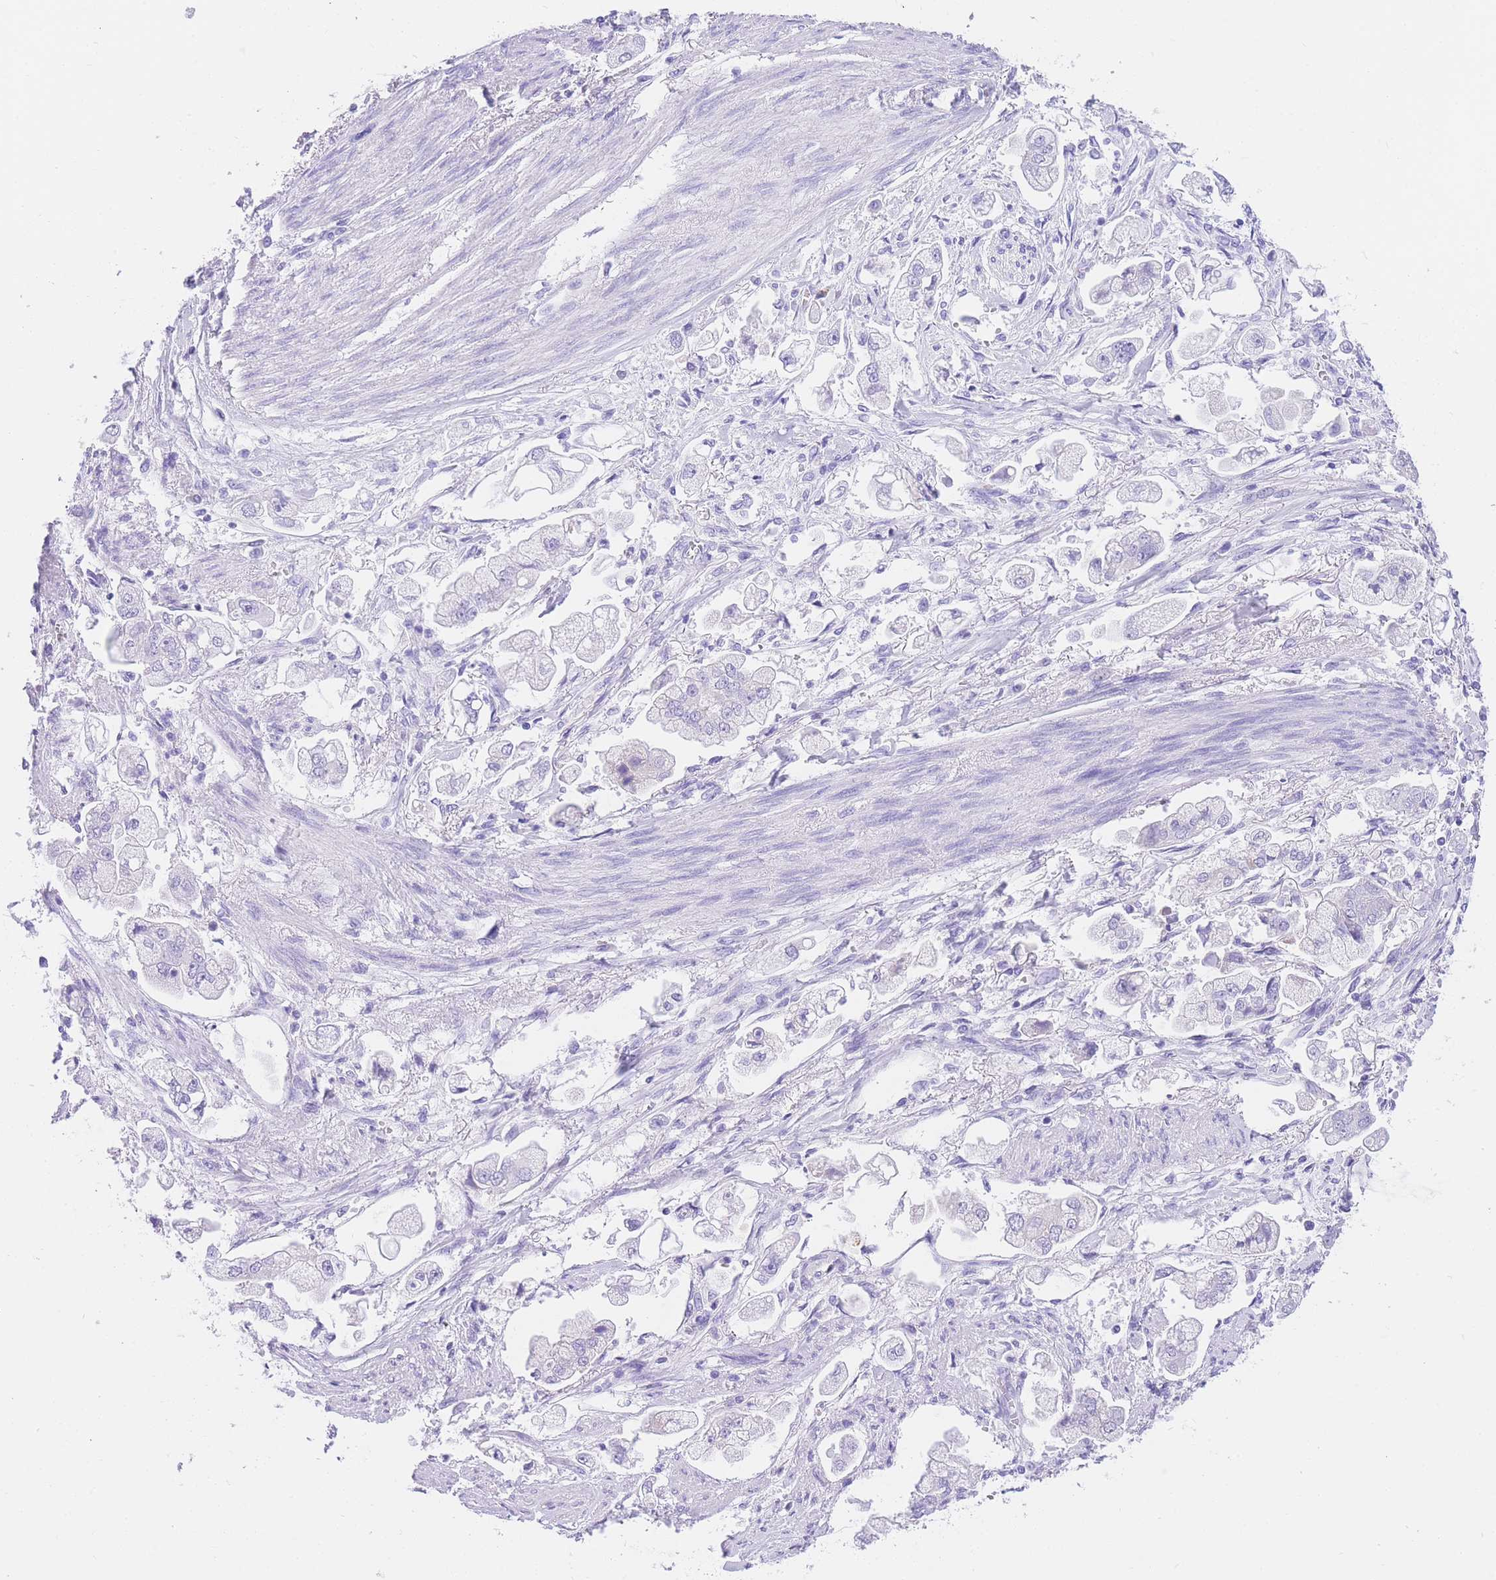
{"staining": {"intensity": "negative", "quantity": "none", "location": "none"}, "tissue": "stomach cancer", "cell_type": "Tumor cells", "image_type": "cancer", "snomed": [{"axis": "morphology", "description": "Adenocarcinoma, NOS"}, {"axis": "topography", "description": "Stomach"}], "caption": "High magnification brightfield microscopy of stomach cancer stained with DAB (3,3'-diaminobenzidine) (brown) and counterstained with hematoxylin (blue): tumor cells show no significant staining.", "gene": "NKD2", "patient": {"sex": "male", "age": 62}}